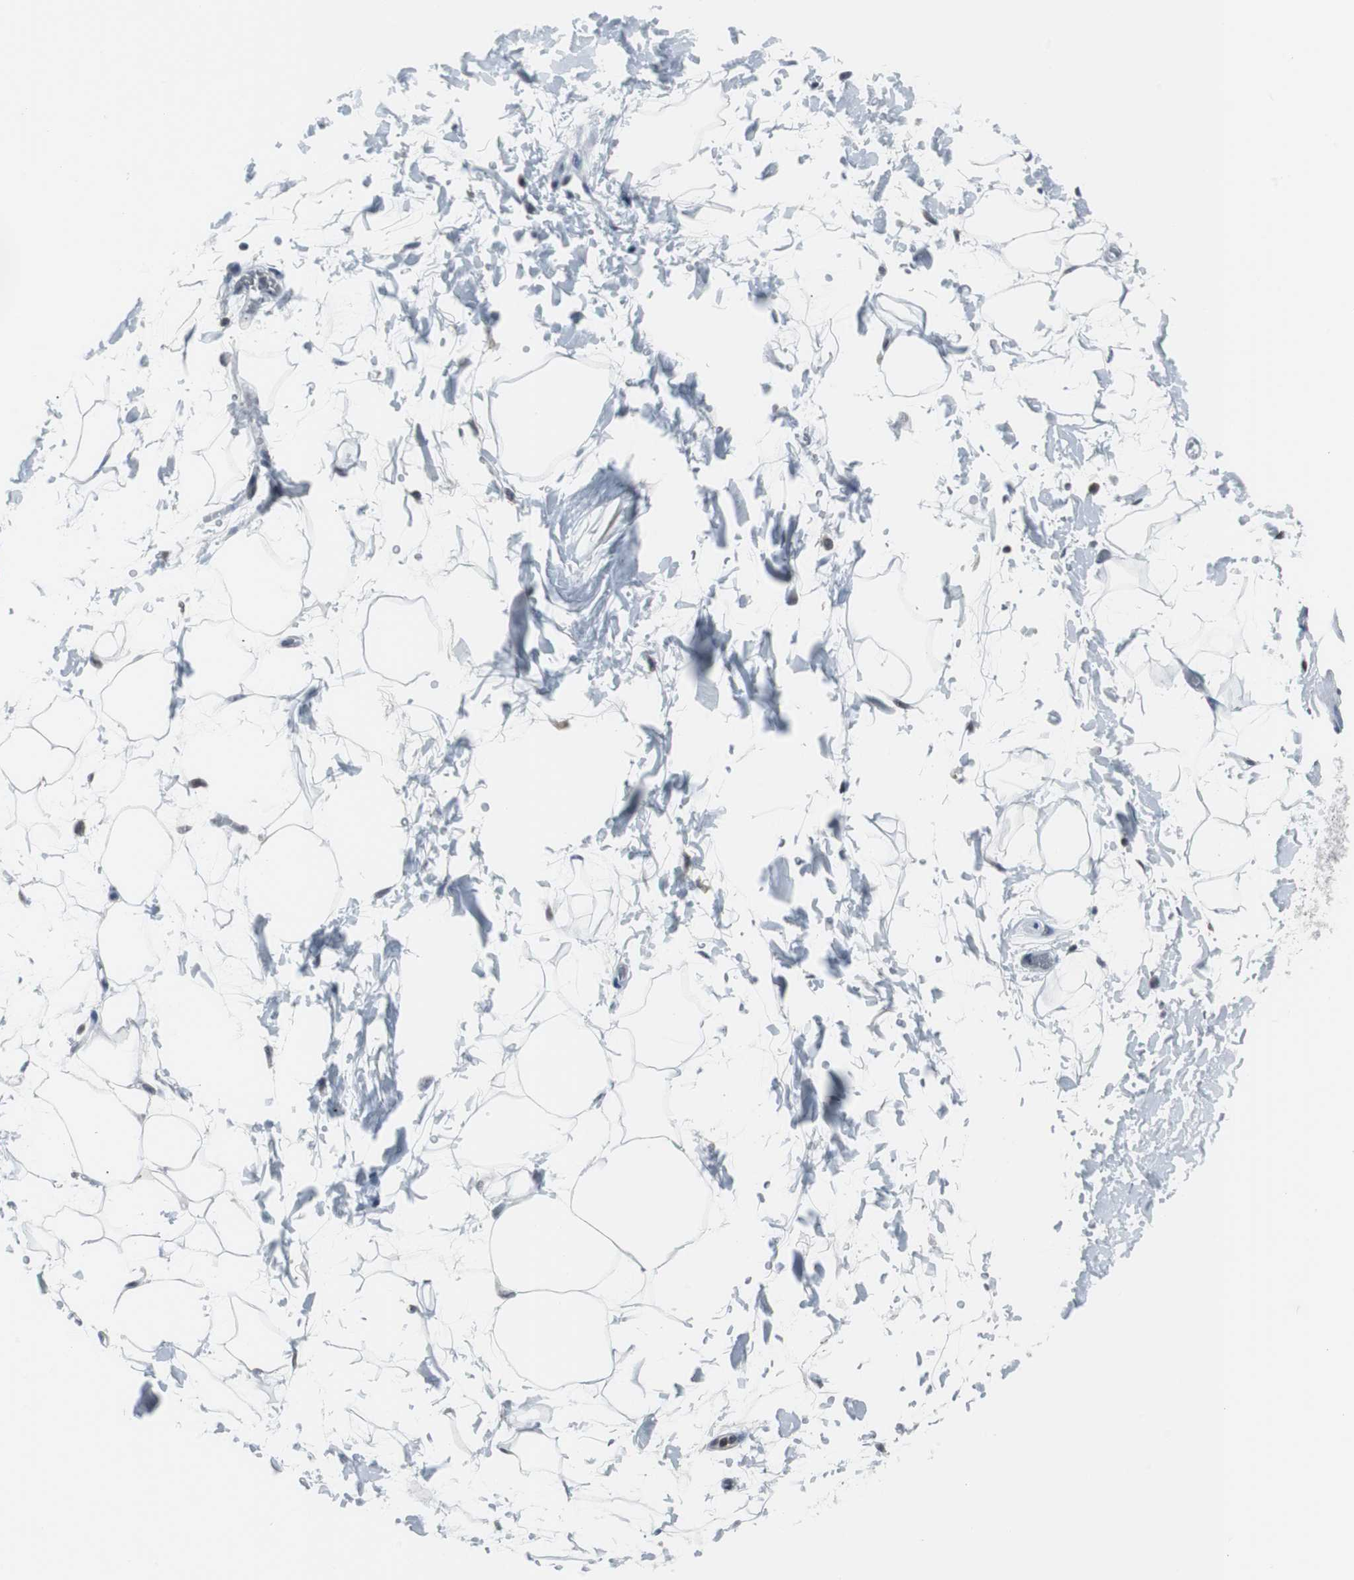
{"staining": {"intensity": "negative", "quantity": "none", "location": "none"}, "tissue": "adipose tissue", "cell_type": "Adipocytes", "image_type": "normal", "snomed": [{"axis": "morphology", "description": "Normal tissue, NOS"}, {"axis": "topography", "description": "Soft tissue"}], "caption": "This is a histopathology image of immunohistochemistry staining of normal adipose tissue, which shows no positivity in adipocytes.", "gene": "DOK1", "patient": {"sex": "male", "age": 72}}